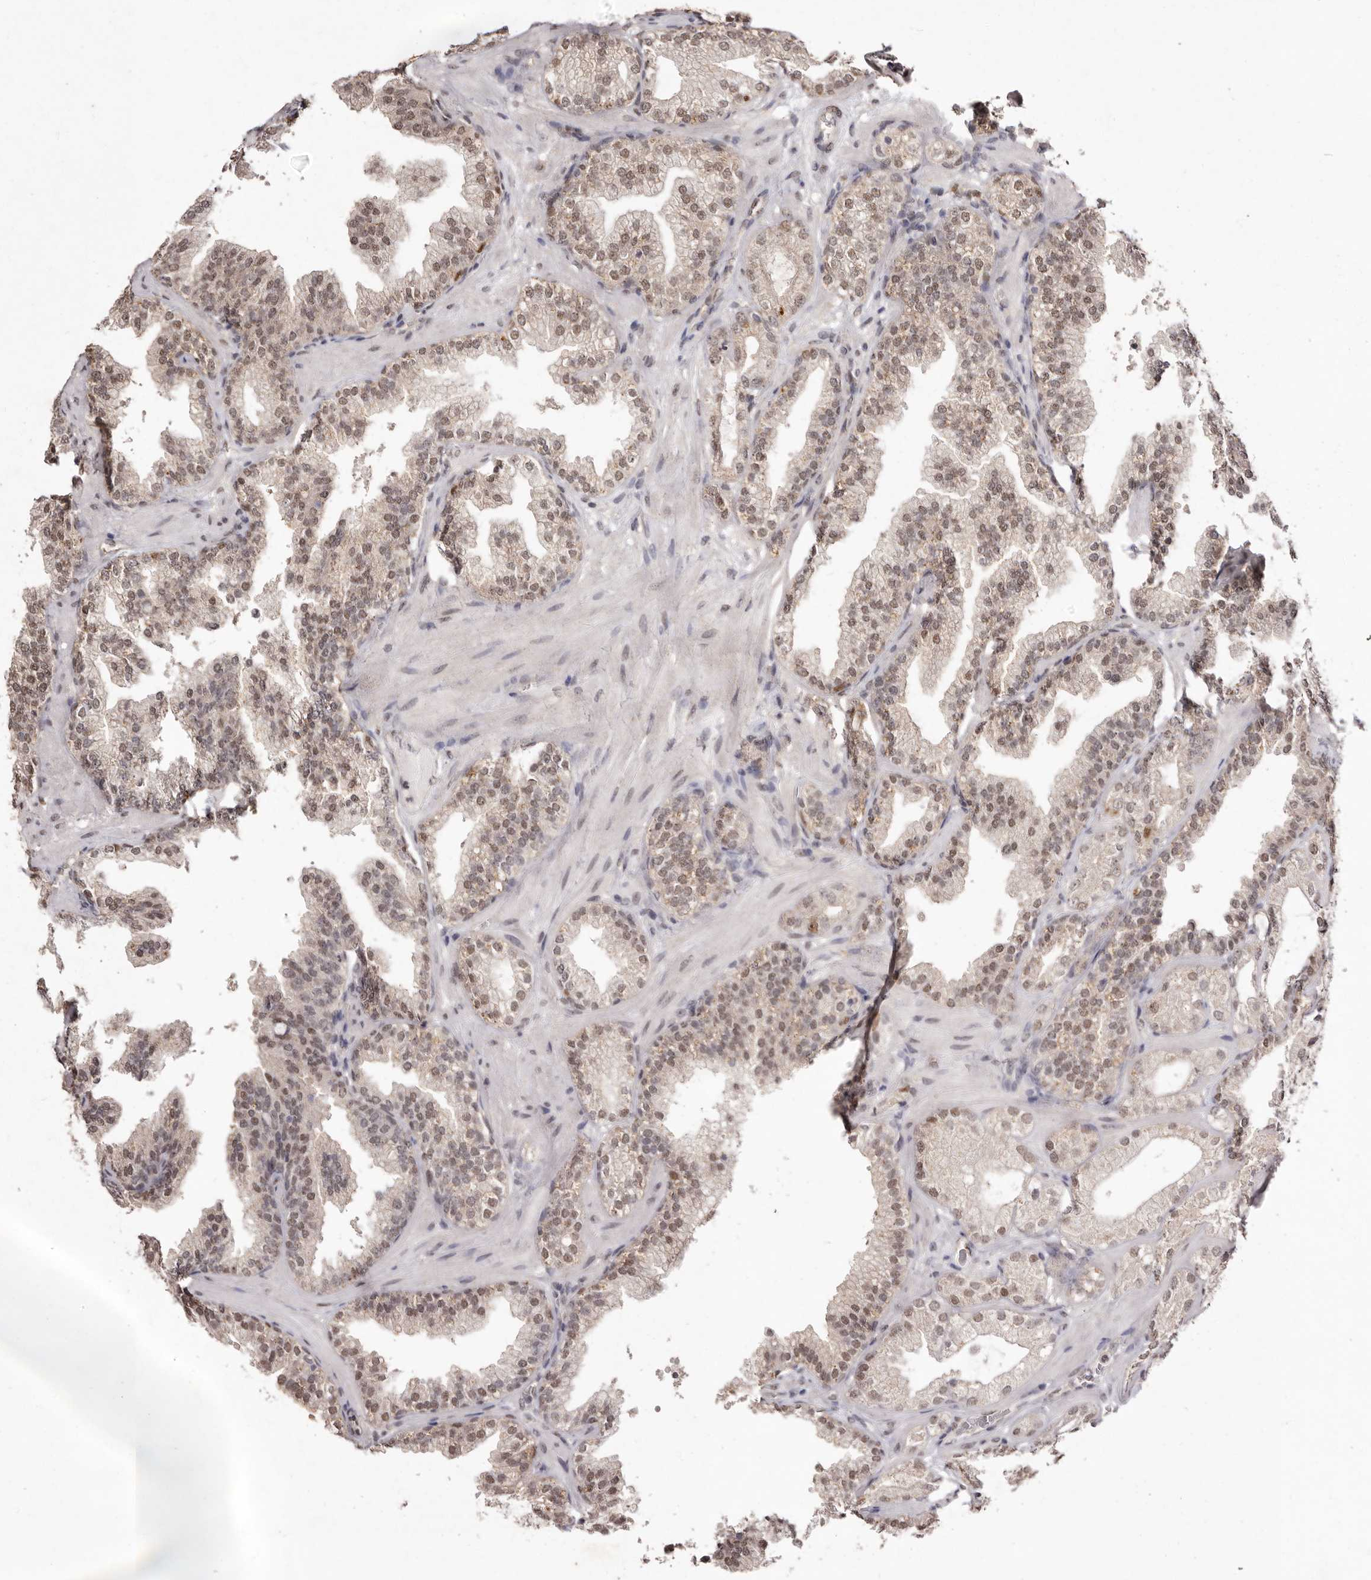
{"staining": {"intensity": "moderate", "quantity": "25%-75%", "location": "nuclear"}, "tissue": "prostate cancer", "cell_type": "Tumor cells", "image_type": "cancer", "snomed": [{"axis": "morphology", "description": "Adenocarcinoma, High grade"}, {"axis": "topography", "description": "Prostate"}], "caption": "A photomicrograph showing moderate nuclear positivity in approximately 25%-75% of tumor cells in prostate cancer, as visualized by brown immunohistochemical staining.", "gene": "NOTCH1", "patient": {"sex": "male", "age": 58}}